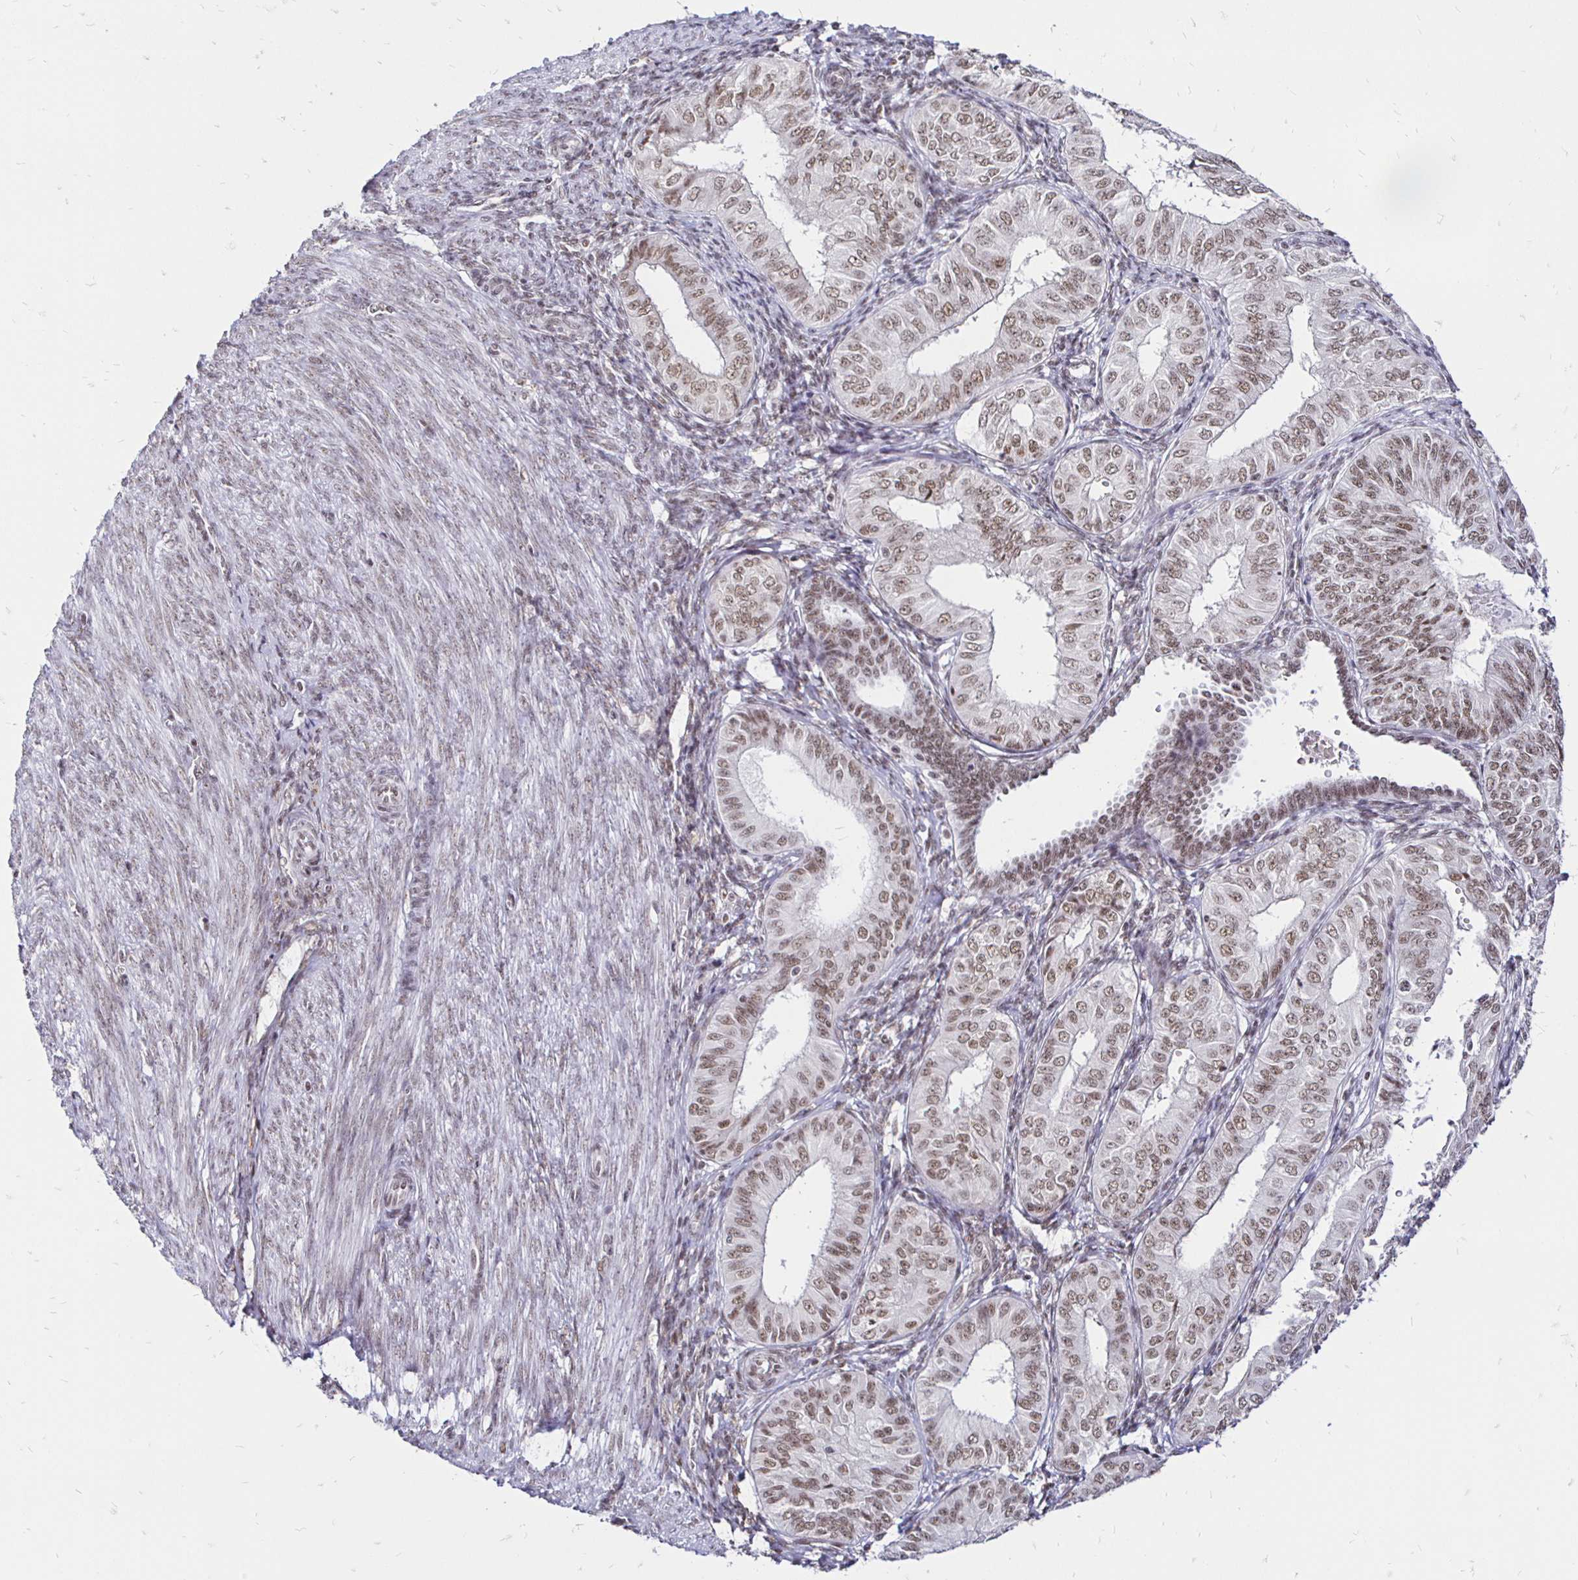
{"staining": {"intensity": "moderate", "quantity": ">75%", "location": "nuclear"}, "tissue": "endometrial cancer", "cell_type": "Tumor cells", "image_type": "cancer", "snomed": [{"axis": "morphology", "description": "Adenocarcinoma, NOS"}, {"axis": "topography", "description": "Endometrium"}], "caption": "DAB immunohistochemical staining of endometrial adenocarcinoma reveals moderate nuclear protein positivity in about >75% of tumor cells.", "gene": "SIN3A", "patient": {"sex": "female", "age": 58}}